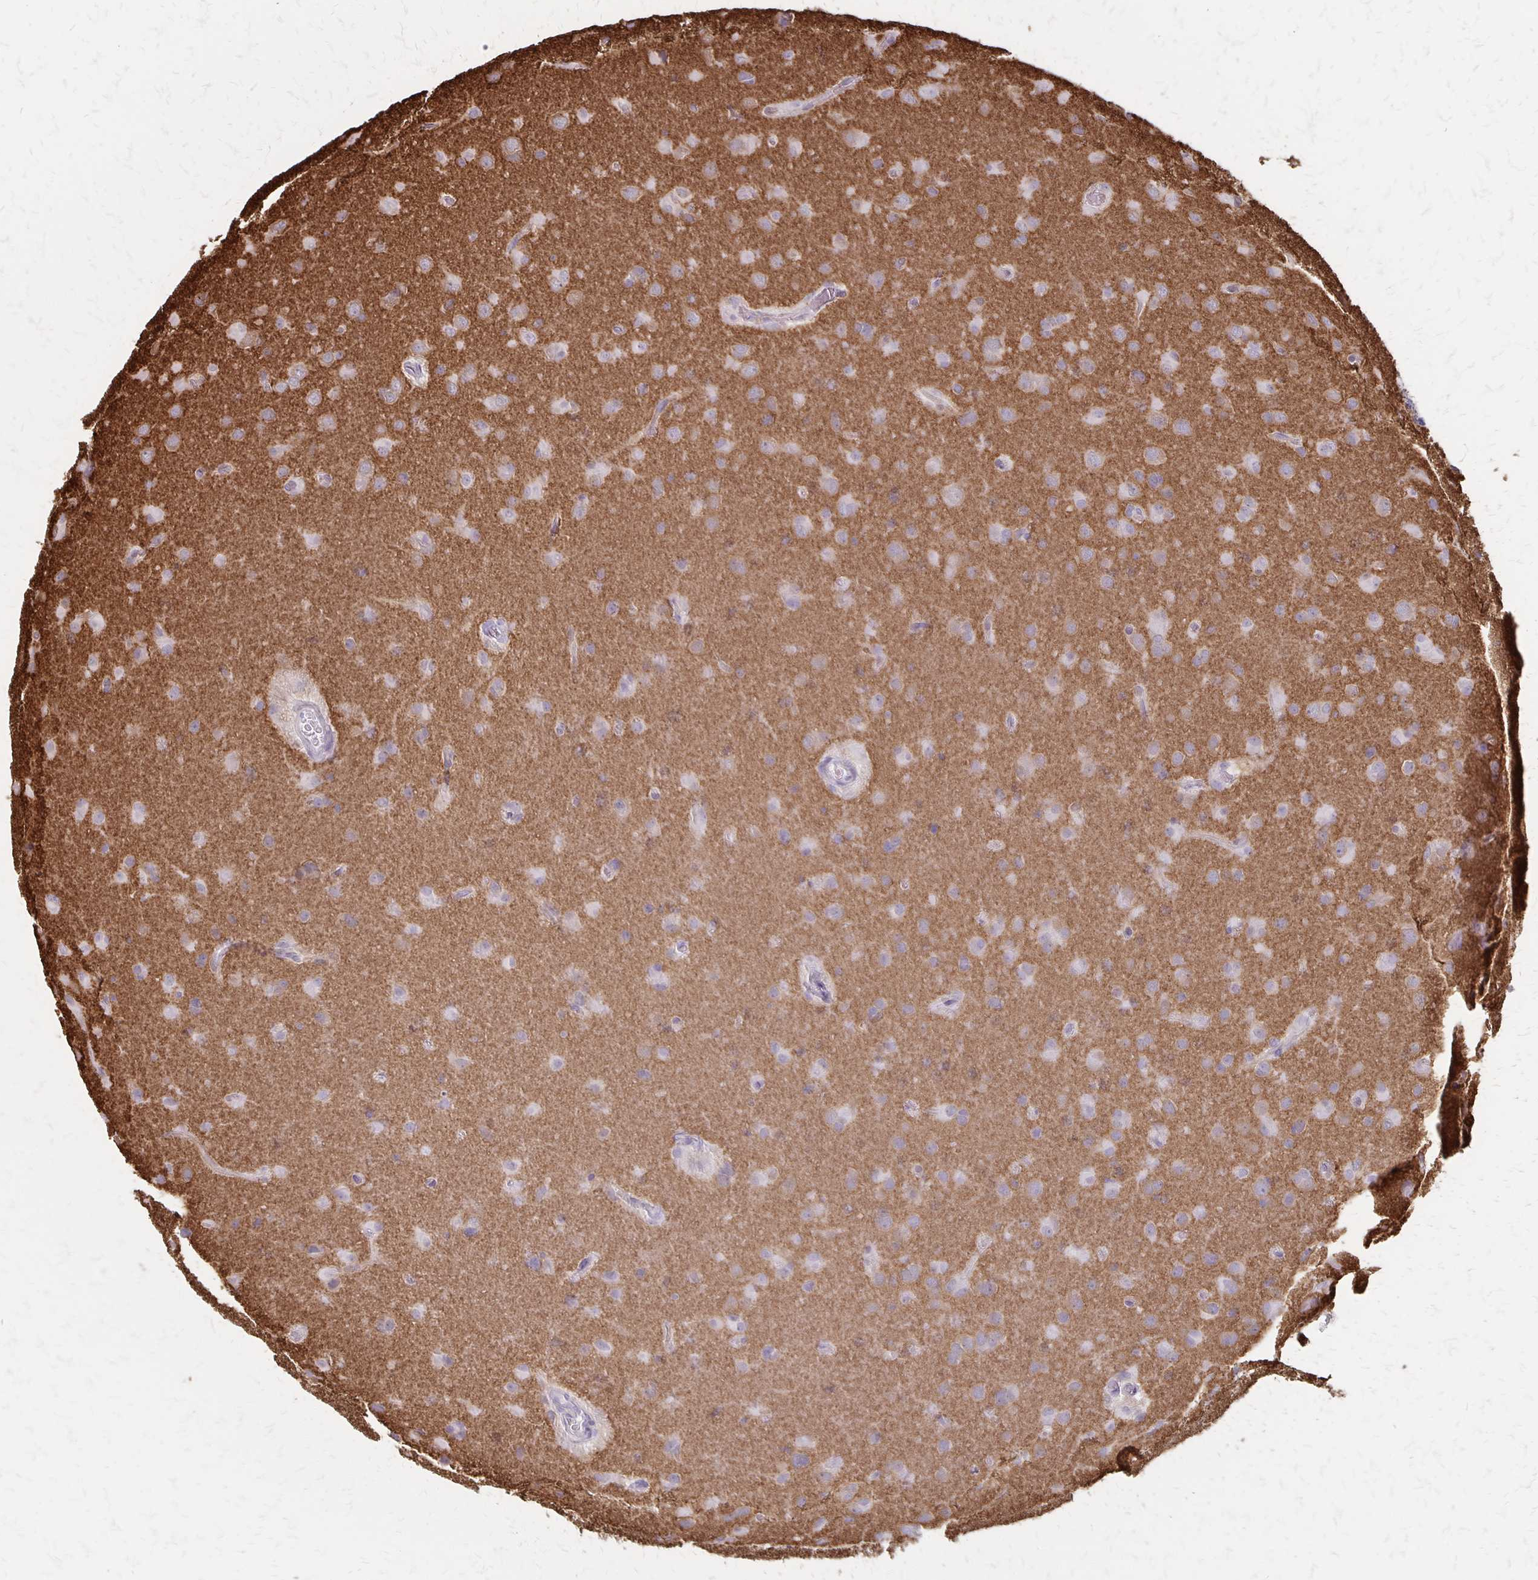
{"staining": {"intensity": "weak", "quantity": "<25%", "location": "cytoplasmic/membranous"}, "tissue": "glioma", "cell_type": "Tumor cells", "image_type": "cancer", "snomed": [{"axis": "morphology", "description": "Glioma, malignant, Low grade"}, {"axis": "topography", "description": "Brain"}], "caption": "Malignant glioma (low-grade) was stained to show a protein in brown. There is no significant expression in tumor cells. (DAB IHC visualized using brightfield microscopy, high magnification).", "gene": "SEPTIN5", "patient": {"sex": "male", "age": 58}}